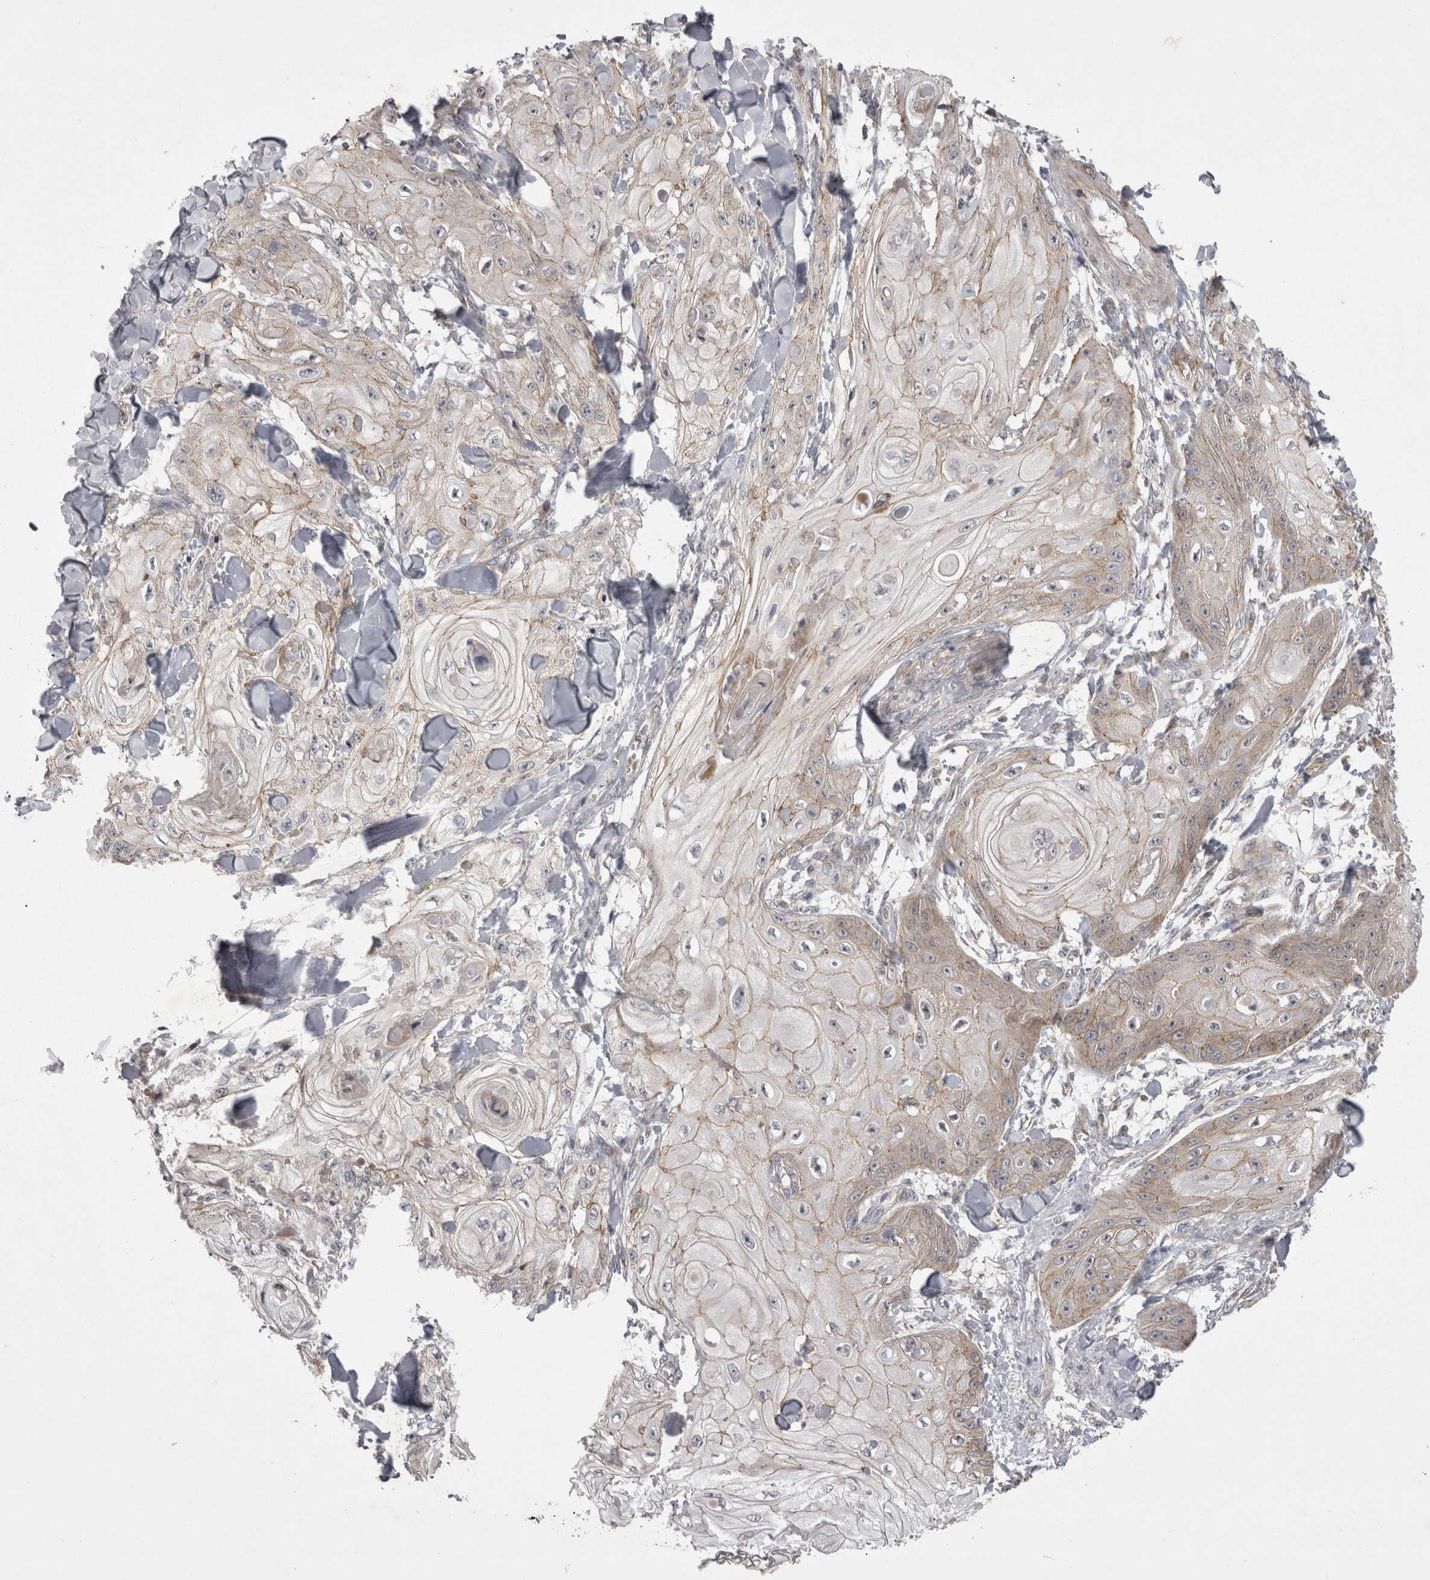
{"staining": {"intensity": "weak", "quantity": "25%-75%", "location": "cytoplasmic/membranous"}, "tissue": "skin cancer", "cell_type": "Tumor cells", "image_type": "cancer", "snomed": [{"axis": "morphology", "description": "Squamous cell carcinoma, NOS"}, {"axis": "topography", "description": "Skin"}], "caption": "Squamous cell carcinoma (skin) stained for a protein shows weak cytoplasmic/membranous positivity in tumor cells.", "gene": "NENF", "patient": {"sex": "male", "age": 74}}